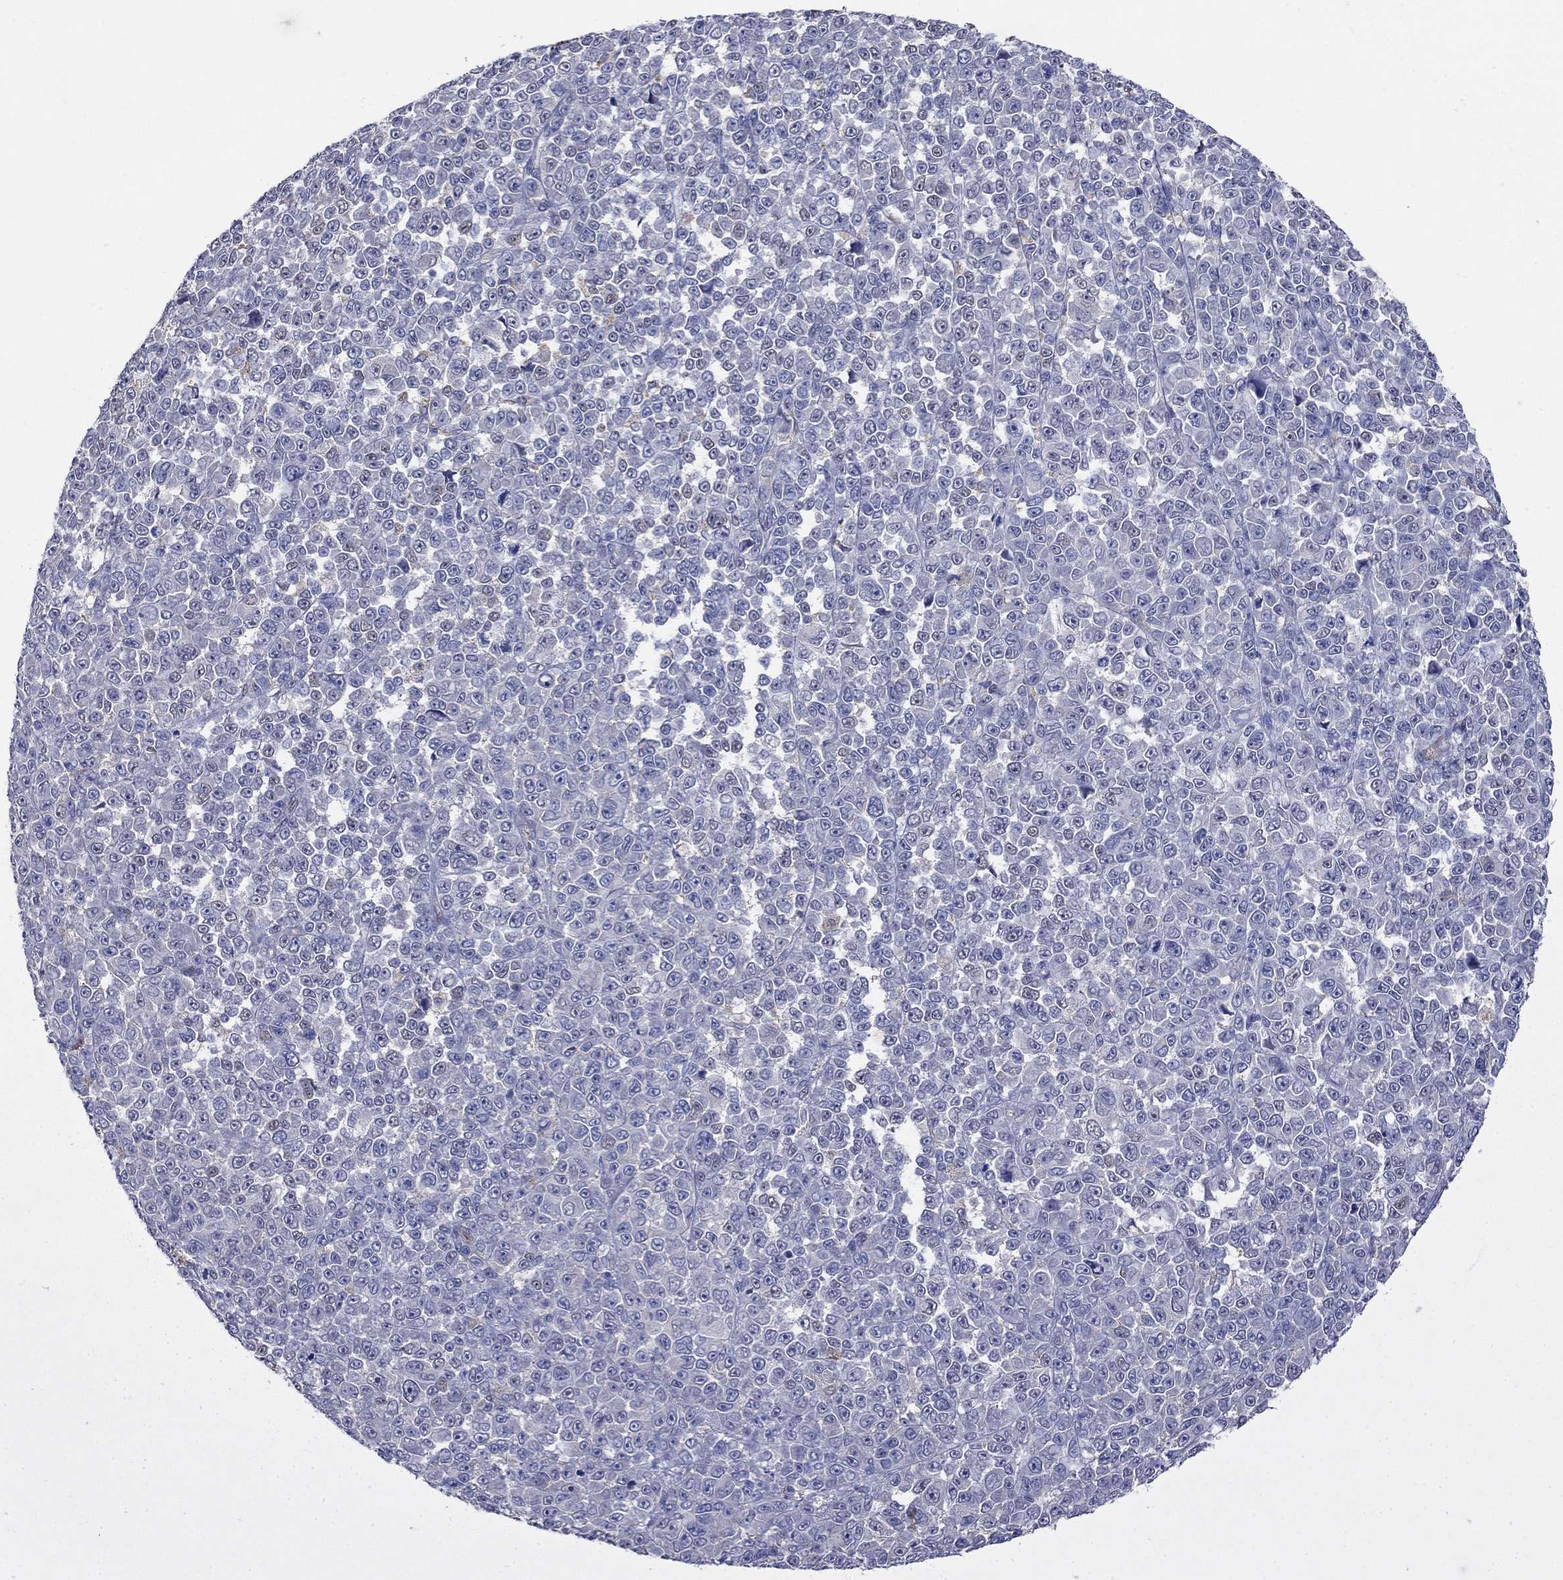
{"staining": {"intensity": "negative", "quantity": "none", "location": "none"}, "tissue": "melanoma", "cell_type": "Tumor cells", "image_type": "cancer", "snomed": [{"axis": "morphology", "description": "Malignant melanoma, NOS"}, {"axis": "topography", "description": "Skin"}], "caption": "DAB (3,3'-diaminobenzidine) immunohistochemical staining of melanoma reveals no significant expression in tumor cells. (Immunohistochemistry, brightfield microscopy, high magnification).", "gene": "FLNC", "patient": {"sex": "female", "age": 95}}